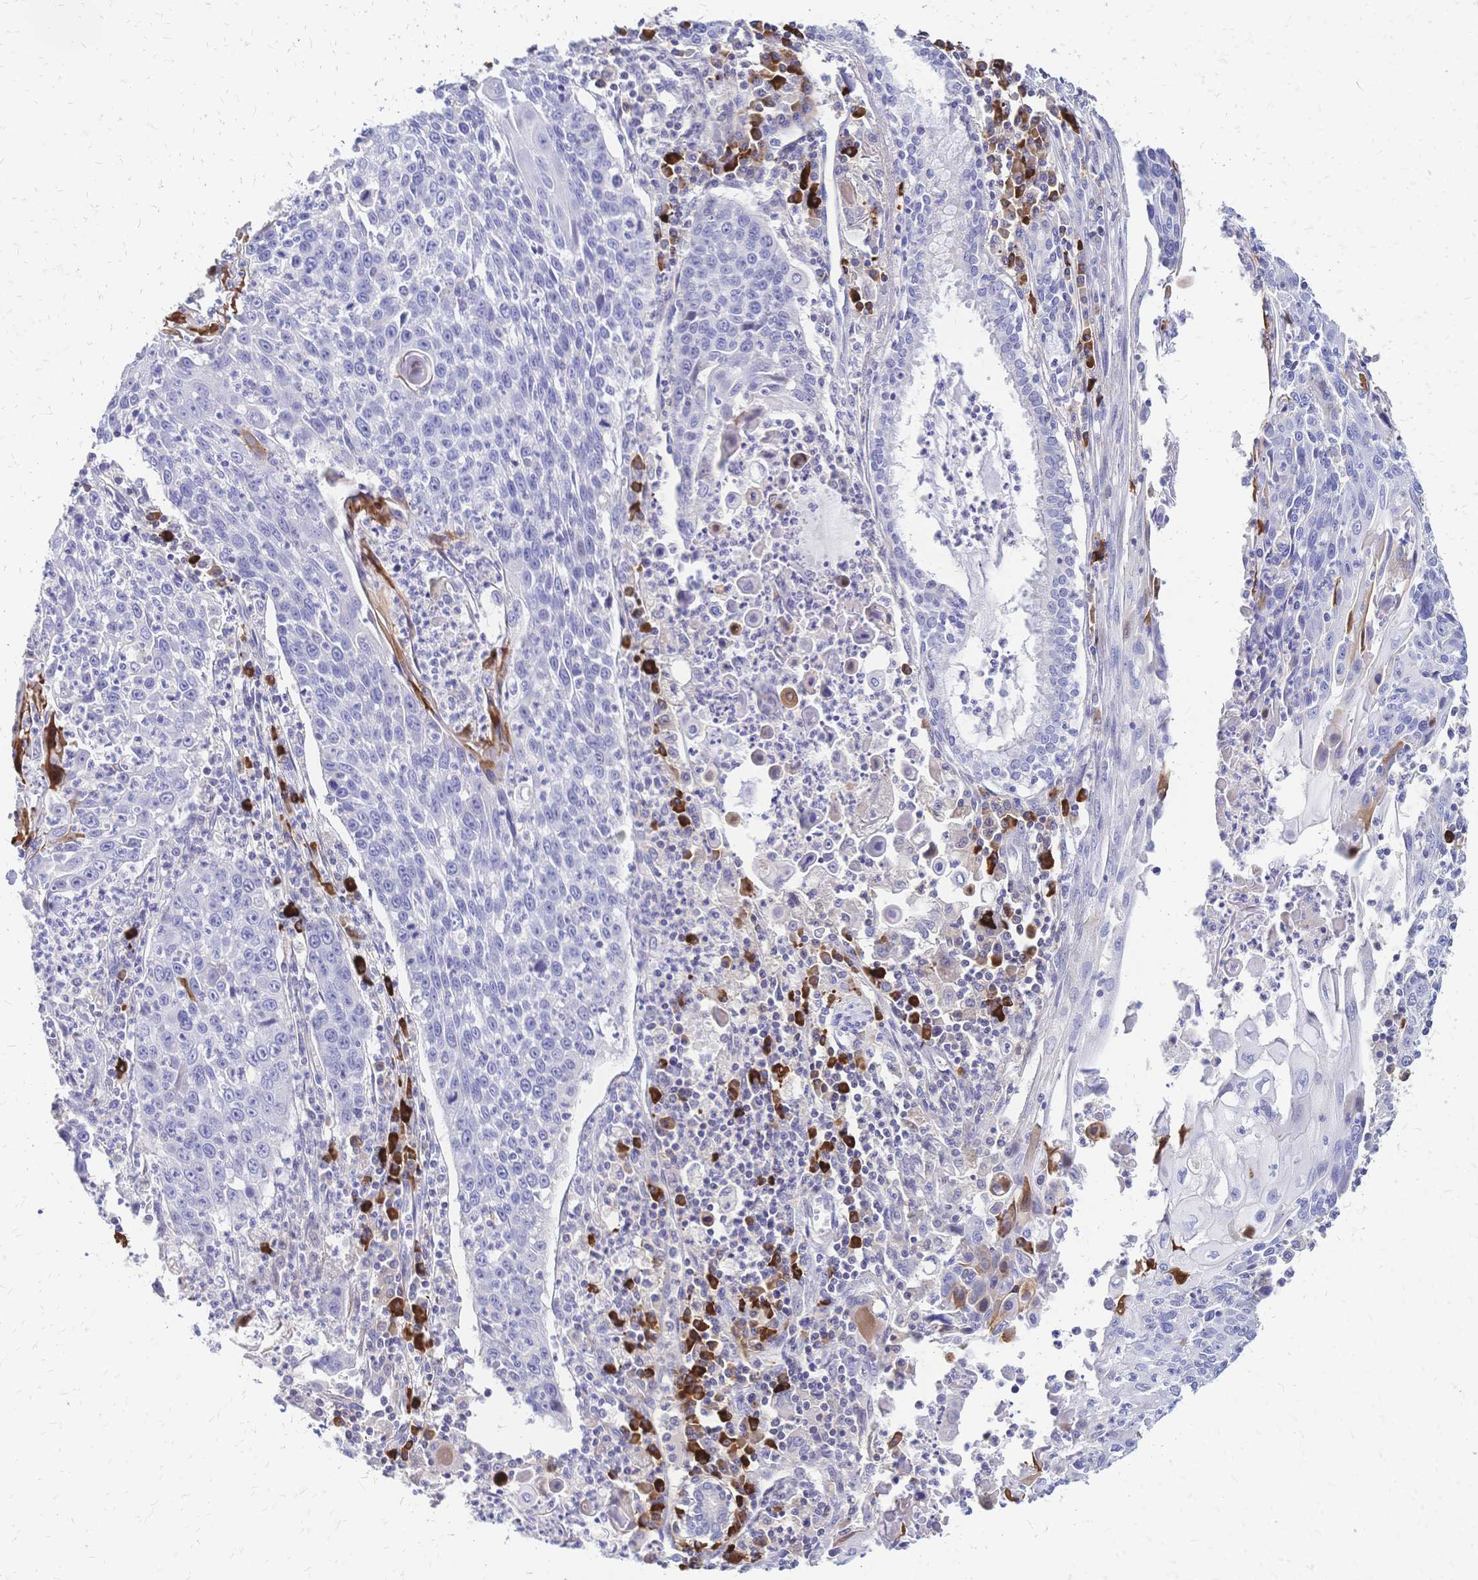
{"staining": {"intensity": "negative", "quantity": "none", "location": "none"}, "tissue": "lung cancer", "cell_type": "Tumor cells", "image_type": "cancer", "snomed": [{"axis": "morphology", "description": "Squamous cell carcinoma, NOS"}, {"axis": "morphology", "description": "Squamous cell carcinoma, metastatic, NOS"}, {"axis": "topography", "description": "Lung"}, {"axis": "topography", "description": "Pleura, NOS"}], "caption": "A histopathology image of squamous cell carcinoma (lung) stained for a protein displays no brown staining in tumor cells.", "gene": "IL2RA", "patient": {"sex": "male", "age": 72}}